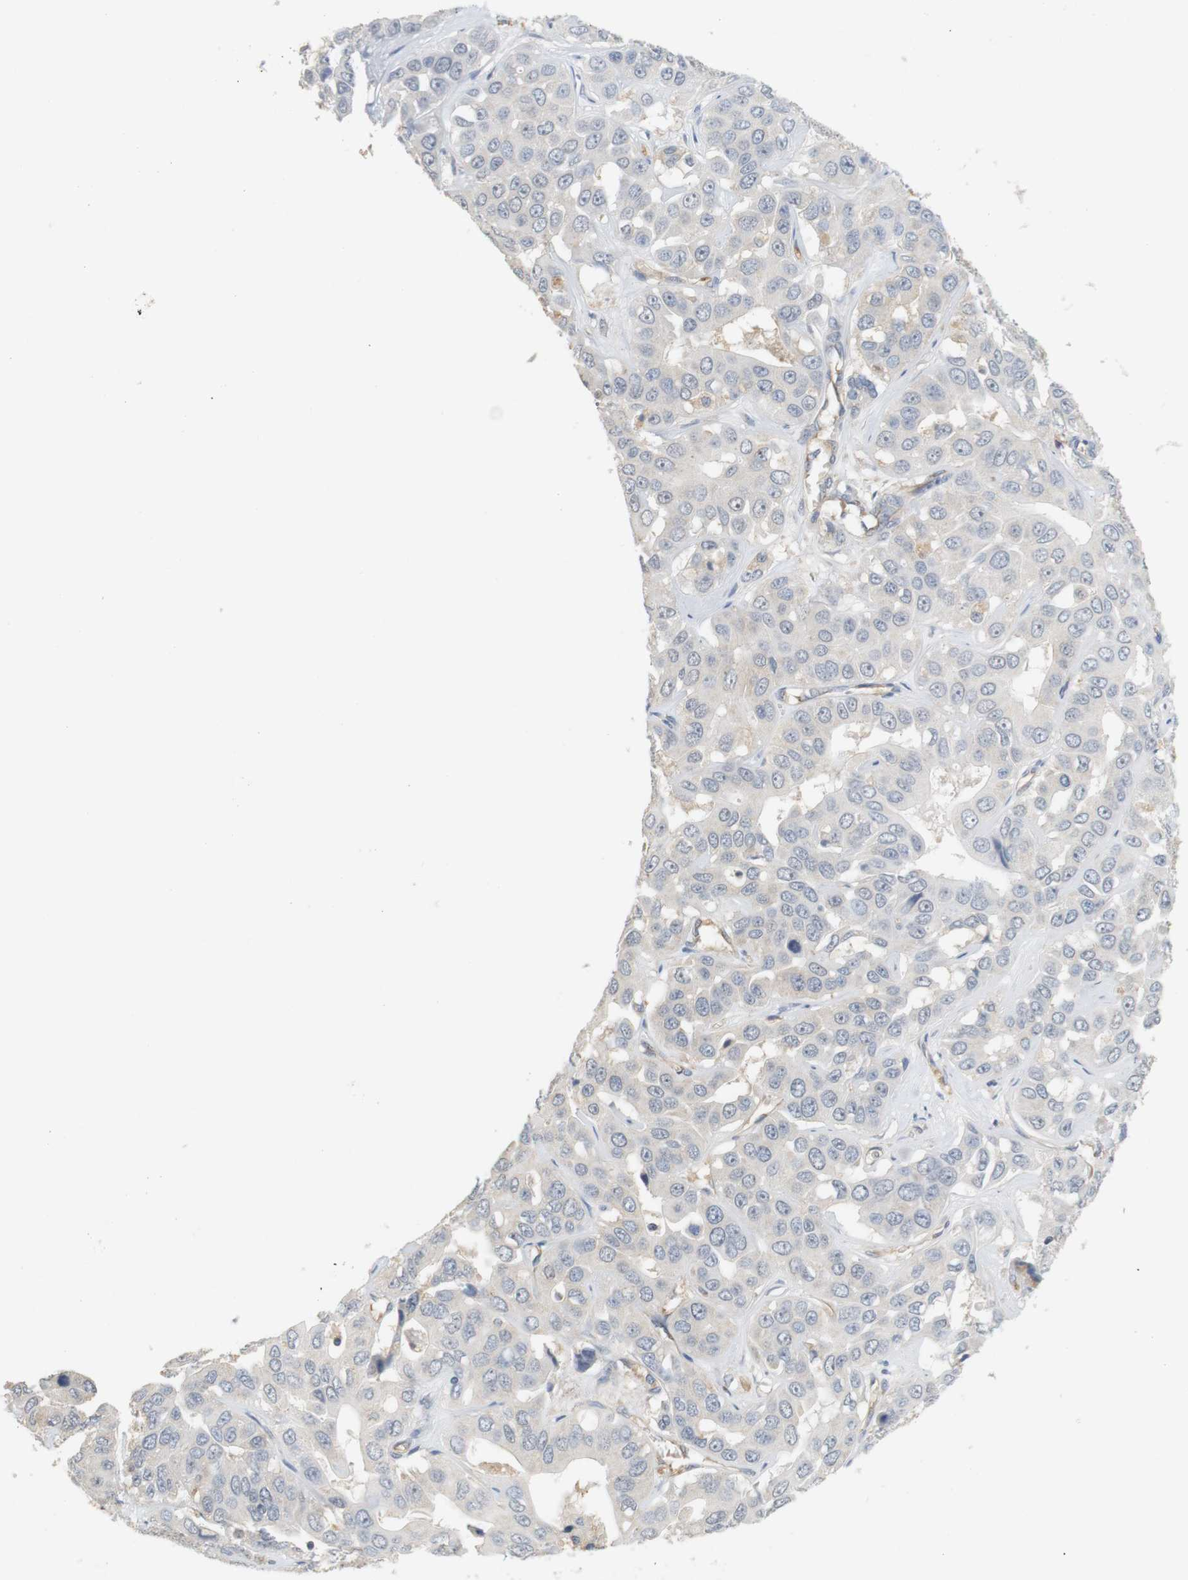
{"staining": {"intensity": "negative", "quantity": "none", "location": "none"}, "tissue": "liver cancer", "cell_type": "Tumor cells", "image_type": "cancer", "snomed": [{"axis": "morphology", "description": "Cholangiocarcinoma"}, {"axis": "topography", "description": "Liver"}], "caption": "There is no significant expression in tumor cells of liver cancer.", "gene": "OSR1", "patient": {"sex": "female", "age": 52}}